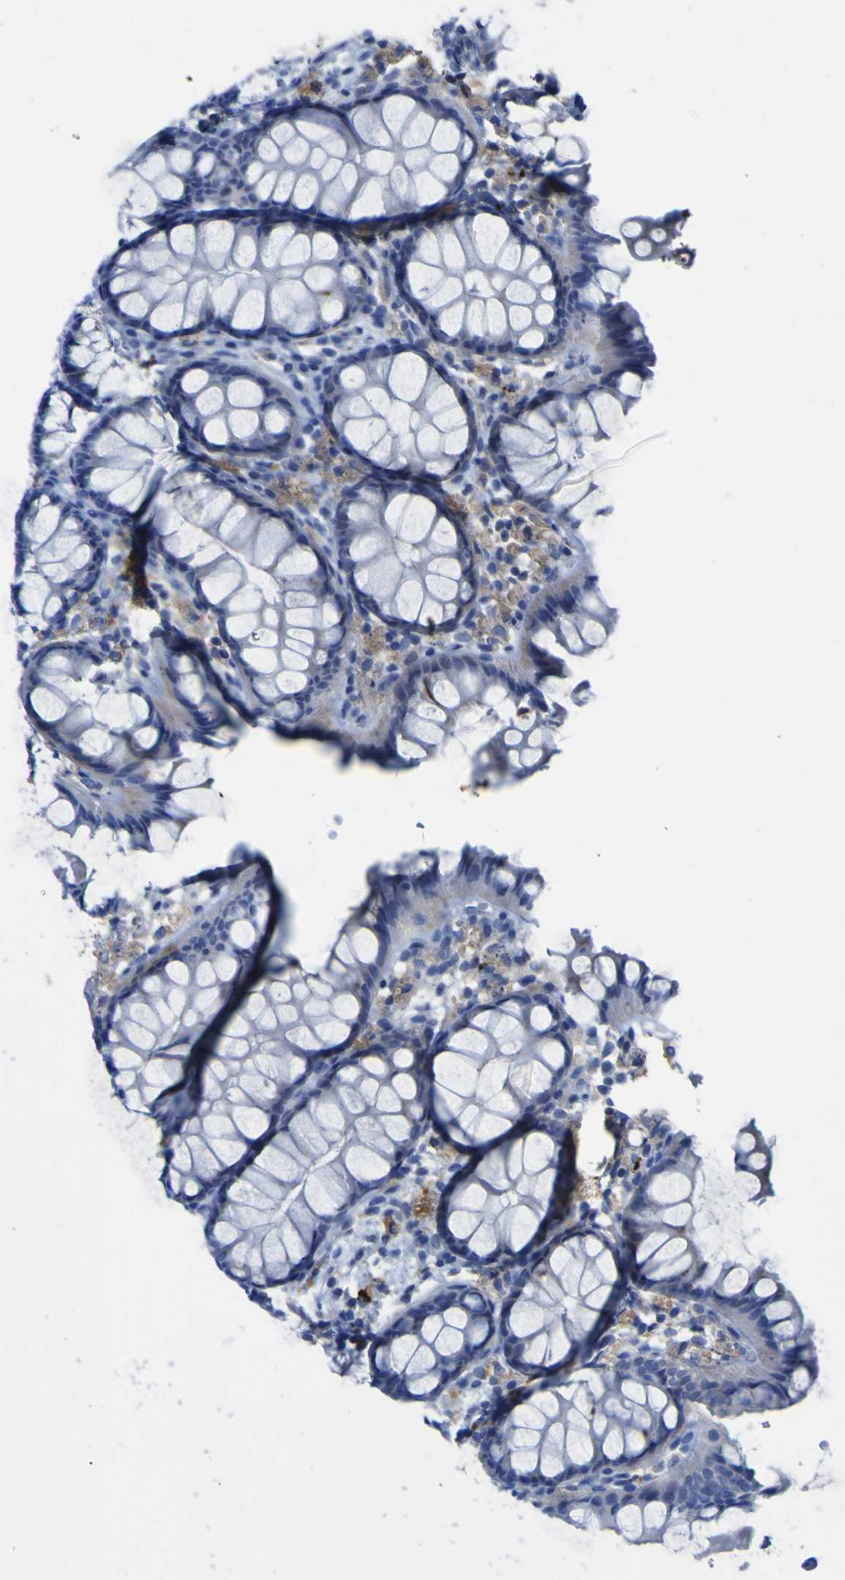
{"staining": {"intensity": "negative", "quantity": "none", "location": "none"}, "tissue": "colon", "cell_type": "Endothelial cells", "image_type": "normal", "snomed": [{"axis": "morphology", "description": "Normal tissue, NOS"}, {"axis": "topography", "description": "Colon"}], "caption": "Colon stained for a protein using immunohistochemistry reveals no staining endothelial cells.", "gene": "AGO4", "patient": {"sex": "female", "age": 55}}